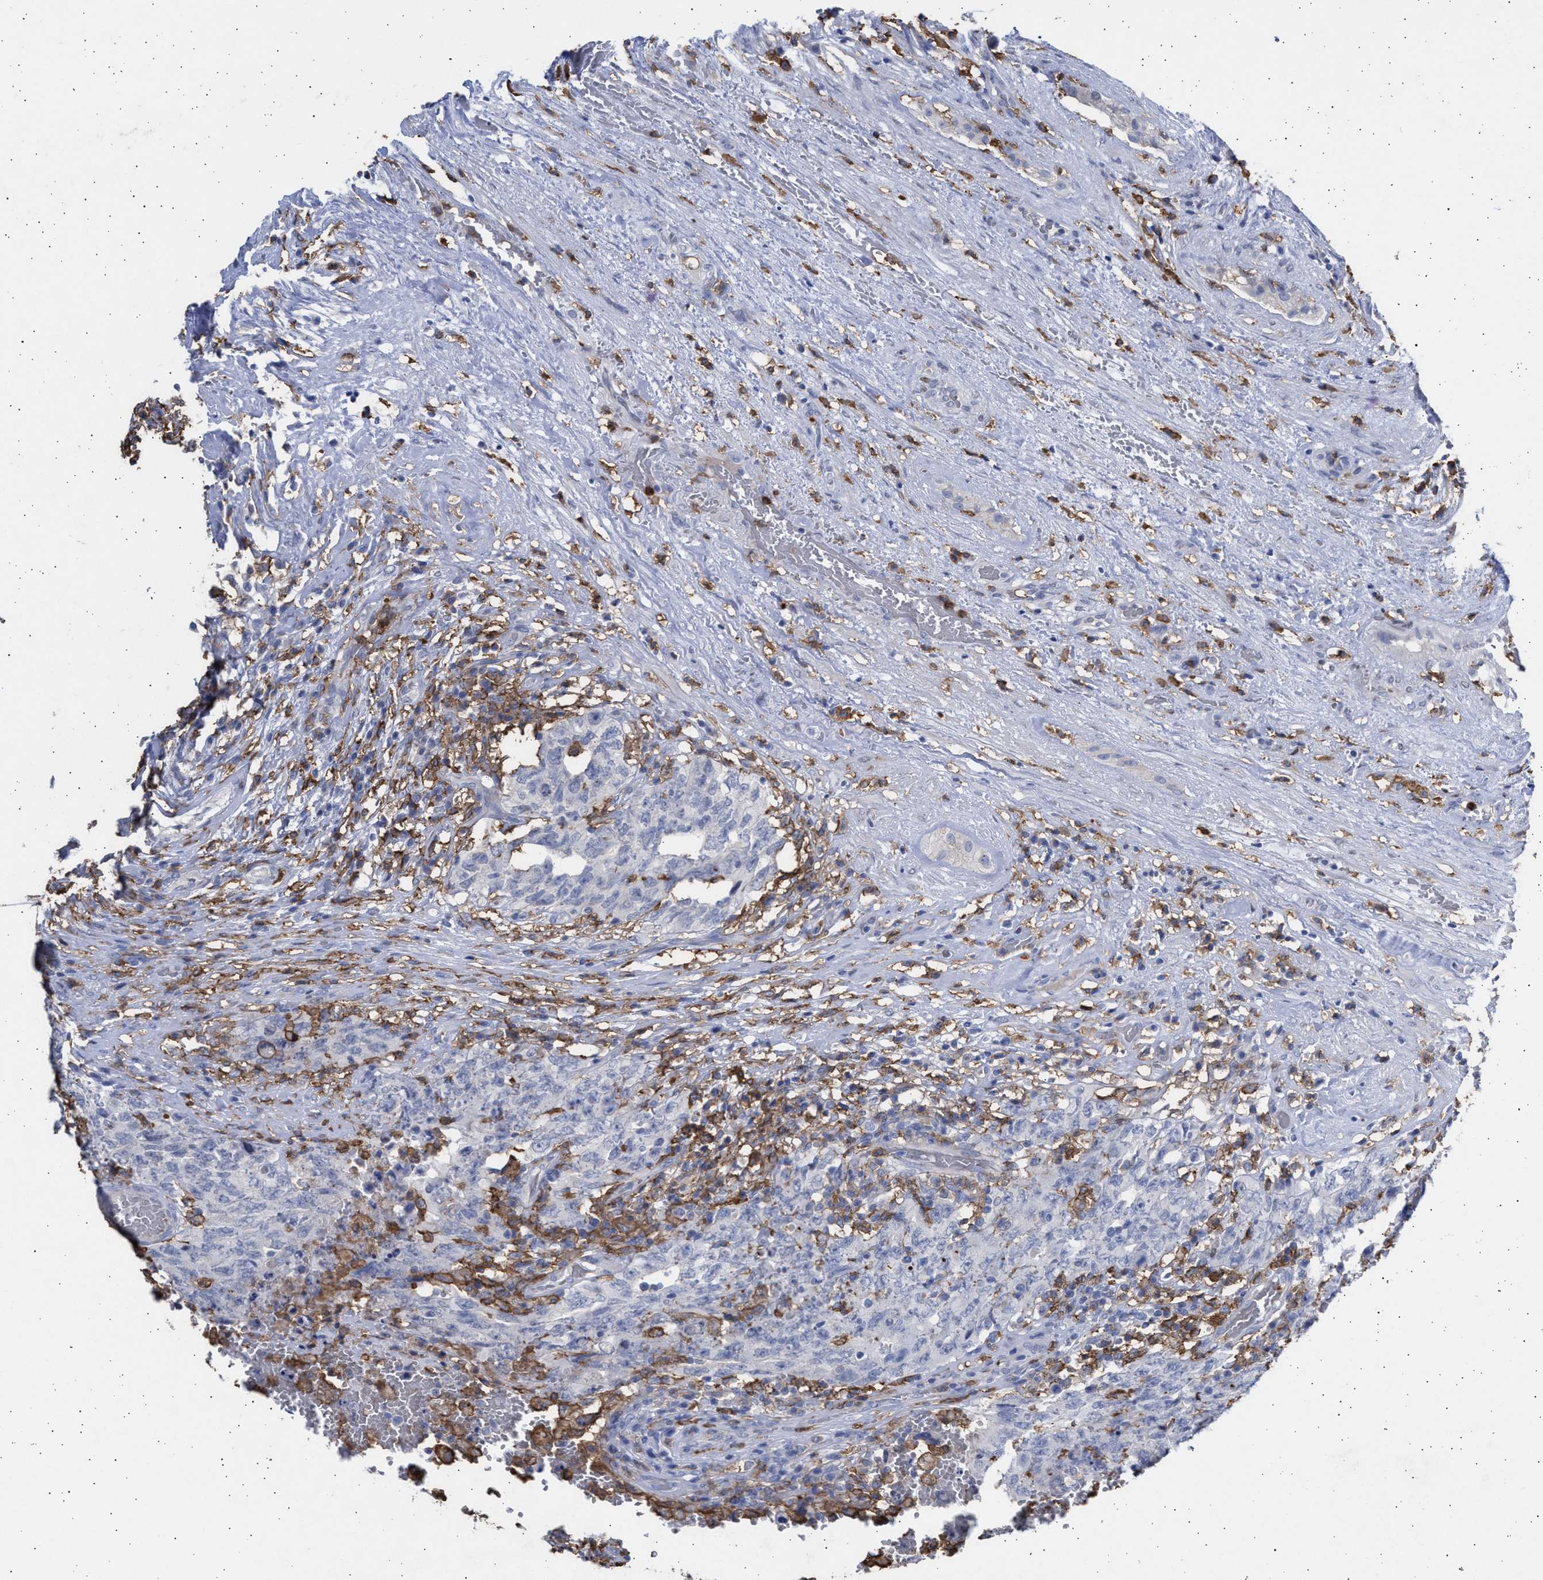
{"staining": {"intensity": "negative", "quantity": "none", "location": "none"}, "tissue": "testis cancer", "cell_type": "Tumor cells", "image_type": "cancer", "snomed": [{"axis": "morphology", "description": "Carcinoma, Embryonal, NOS"}, {"axis": "topography", "description": "Testis"}], "caption": "Testis cancer was stained to show a protein in brown. There is no significant positivity in tumor cells.", "gene": "FCER1A", "patient": {"sex": "male", "age": 26}}